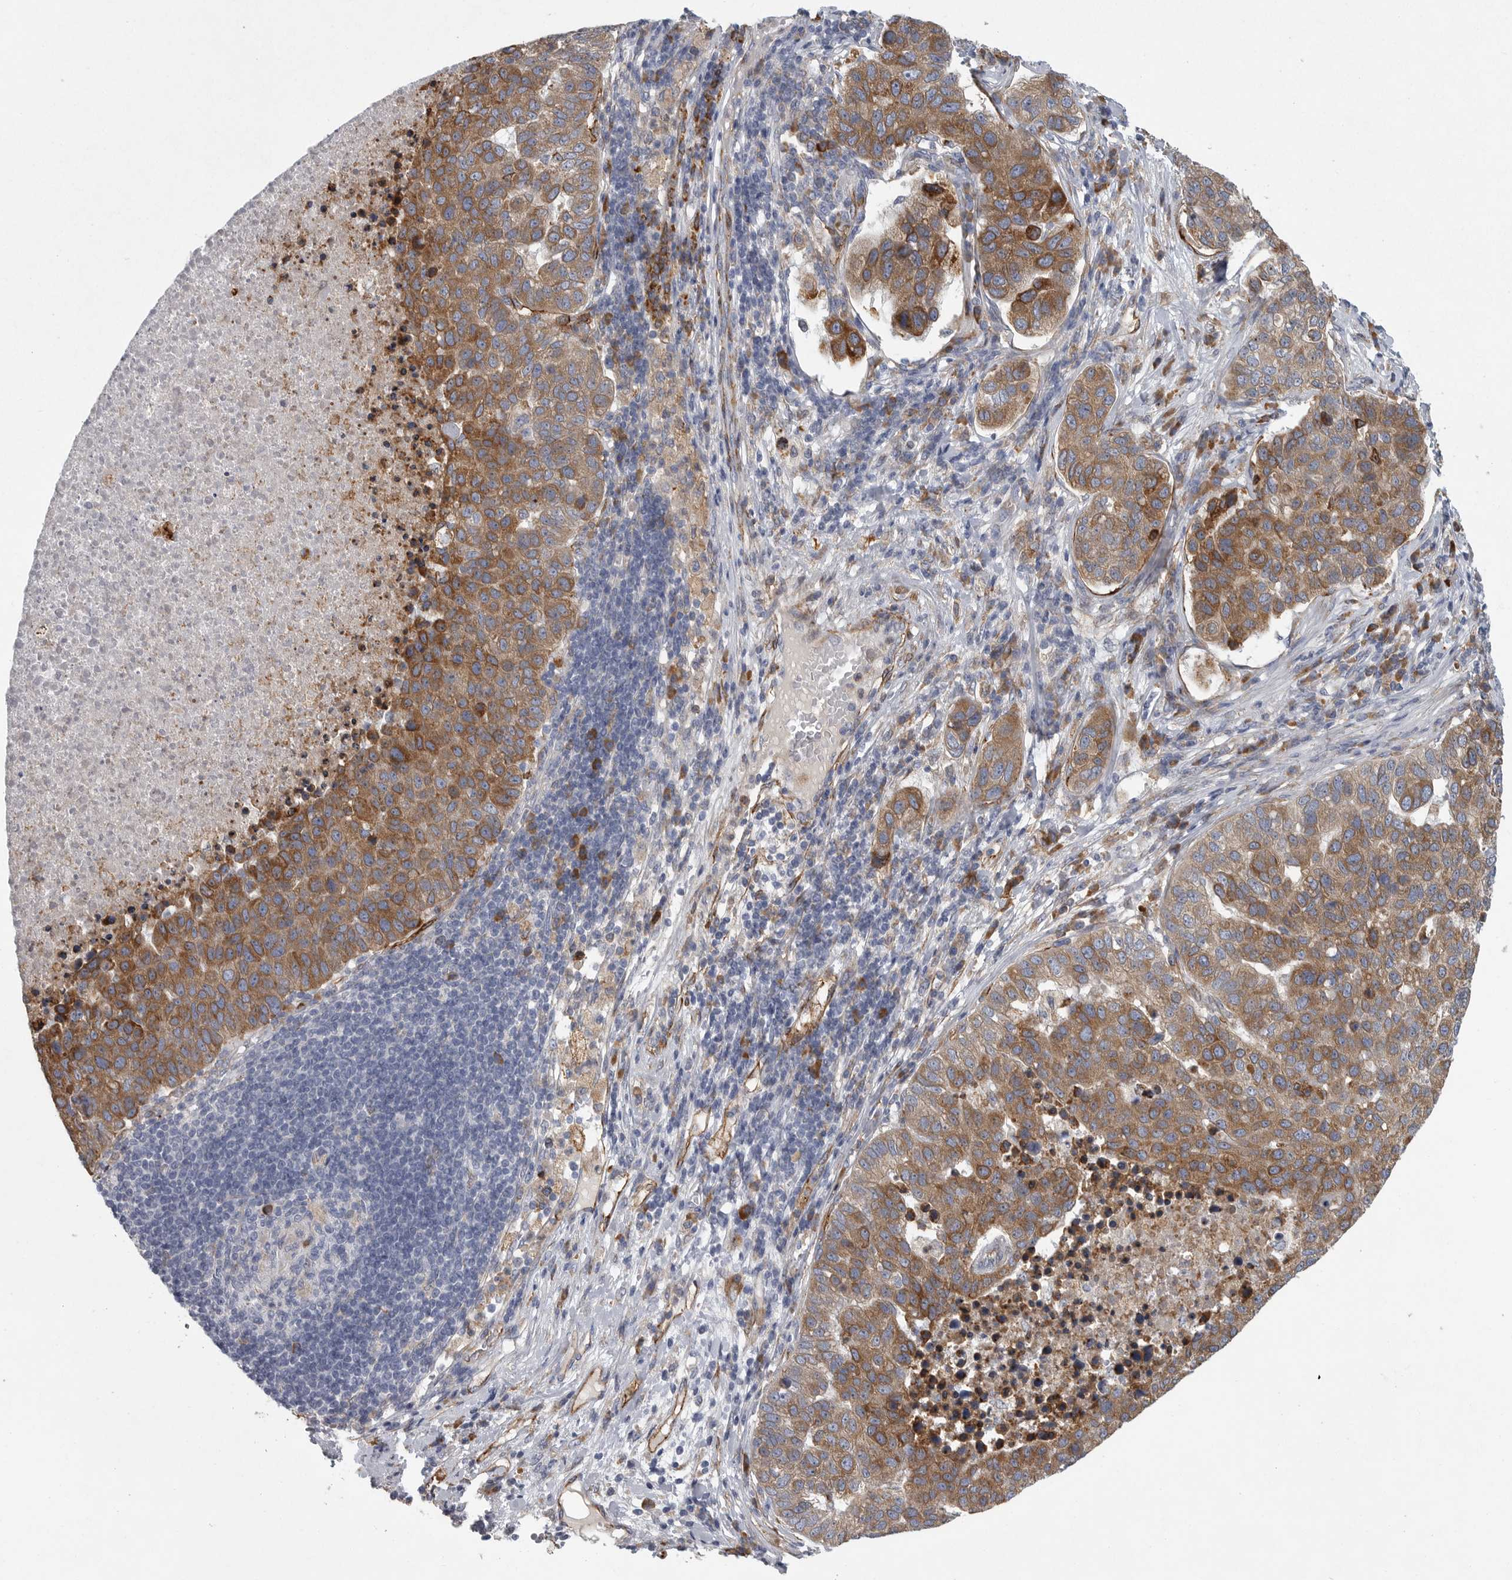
{"staining": {"intensity": "moderate", "quantity": ">75%", "location": "cytoplasmic/membranous"}, "tissue": "pancreatic cancer", "cell_type": "Tumor cells", "image_type": "cancer", "snomed": [{"axis": "morphology", "description": "Adenocarcinoma, NOS"}, {"axis": "topography", "description": "Pancreas"}], "caption": "DAB immunohistochemical staining of human adenocarcinoma (pancreatic) demonstrates moderate cytoplasmic/membranous protein positivity in approximately >75% of tumor cells. The protein of interest is shown in brown color, while the nuclei are stained blue.", "gene": "MINPP1", "patient": {"sex": "female", "age": 61}}